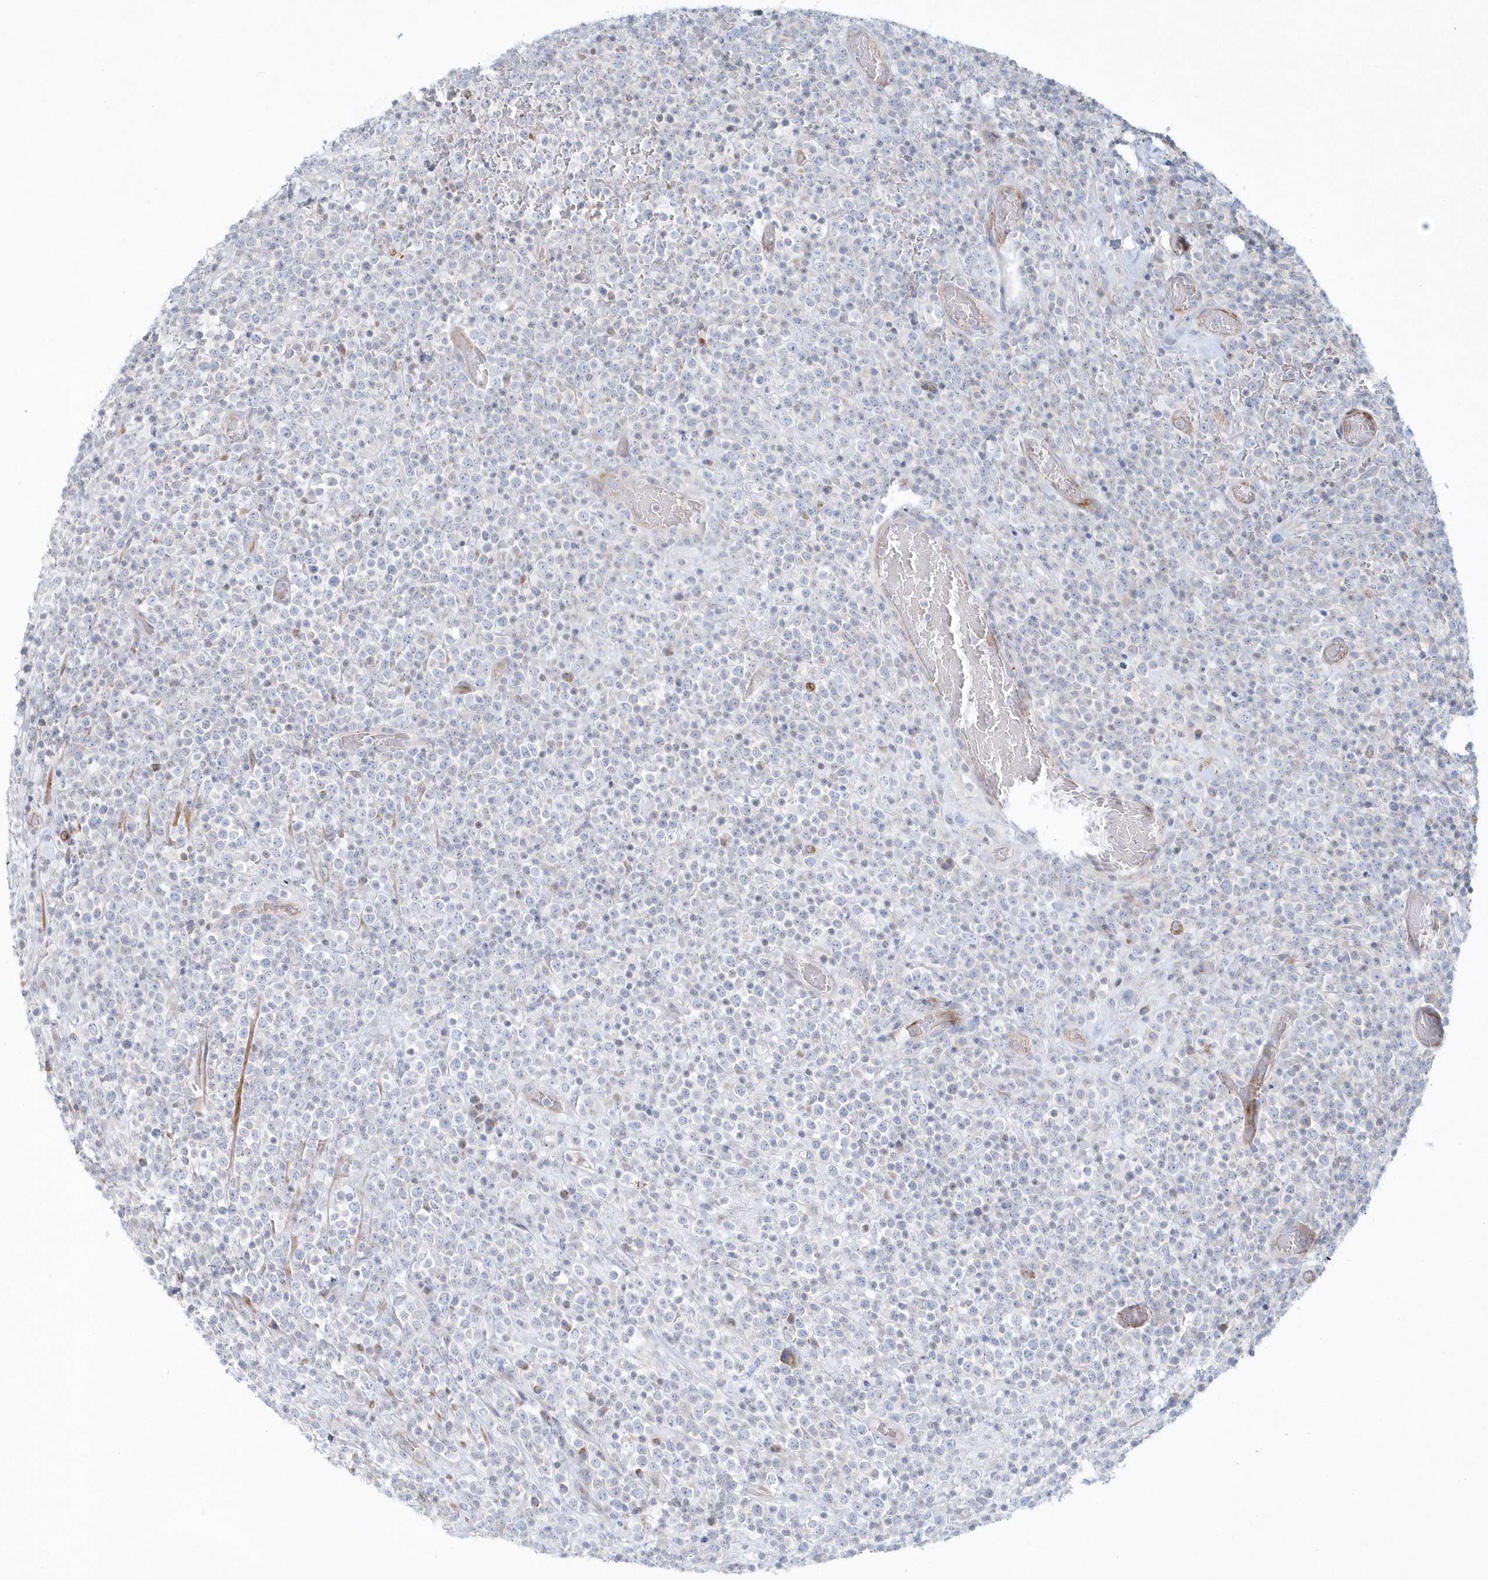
{"staining": {"intensity": "negative", "quantity": "none", "location": "none"}, "tissue": "lymphoma", "cell_type": "Tumor cells", "image_type": "cancer", "snomed": [{"axis": "morphology", "description": "Malignant lymphoma, non-Hodgkin's type, High grade"}, {"axis": "topography", "description": "Colon"}], "caption": "This is an immunohistochemistry (IHC) histopathology image of lymphoma. There is no positivity in tumor cells.", "gene": "DNAH1", "patient": {"sex": "female", "age": 53}}